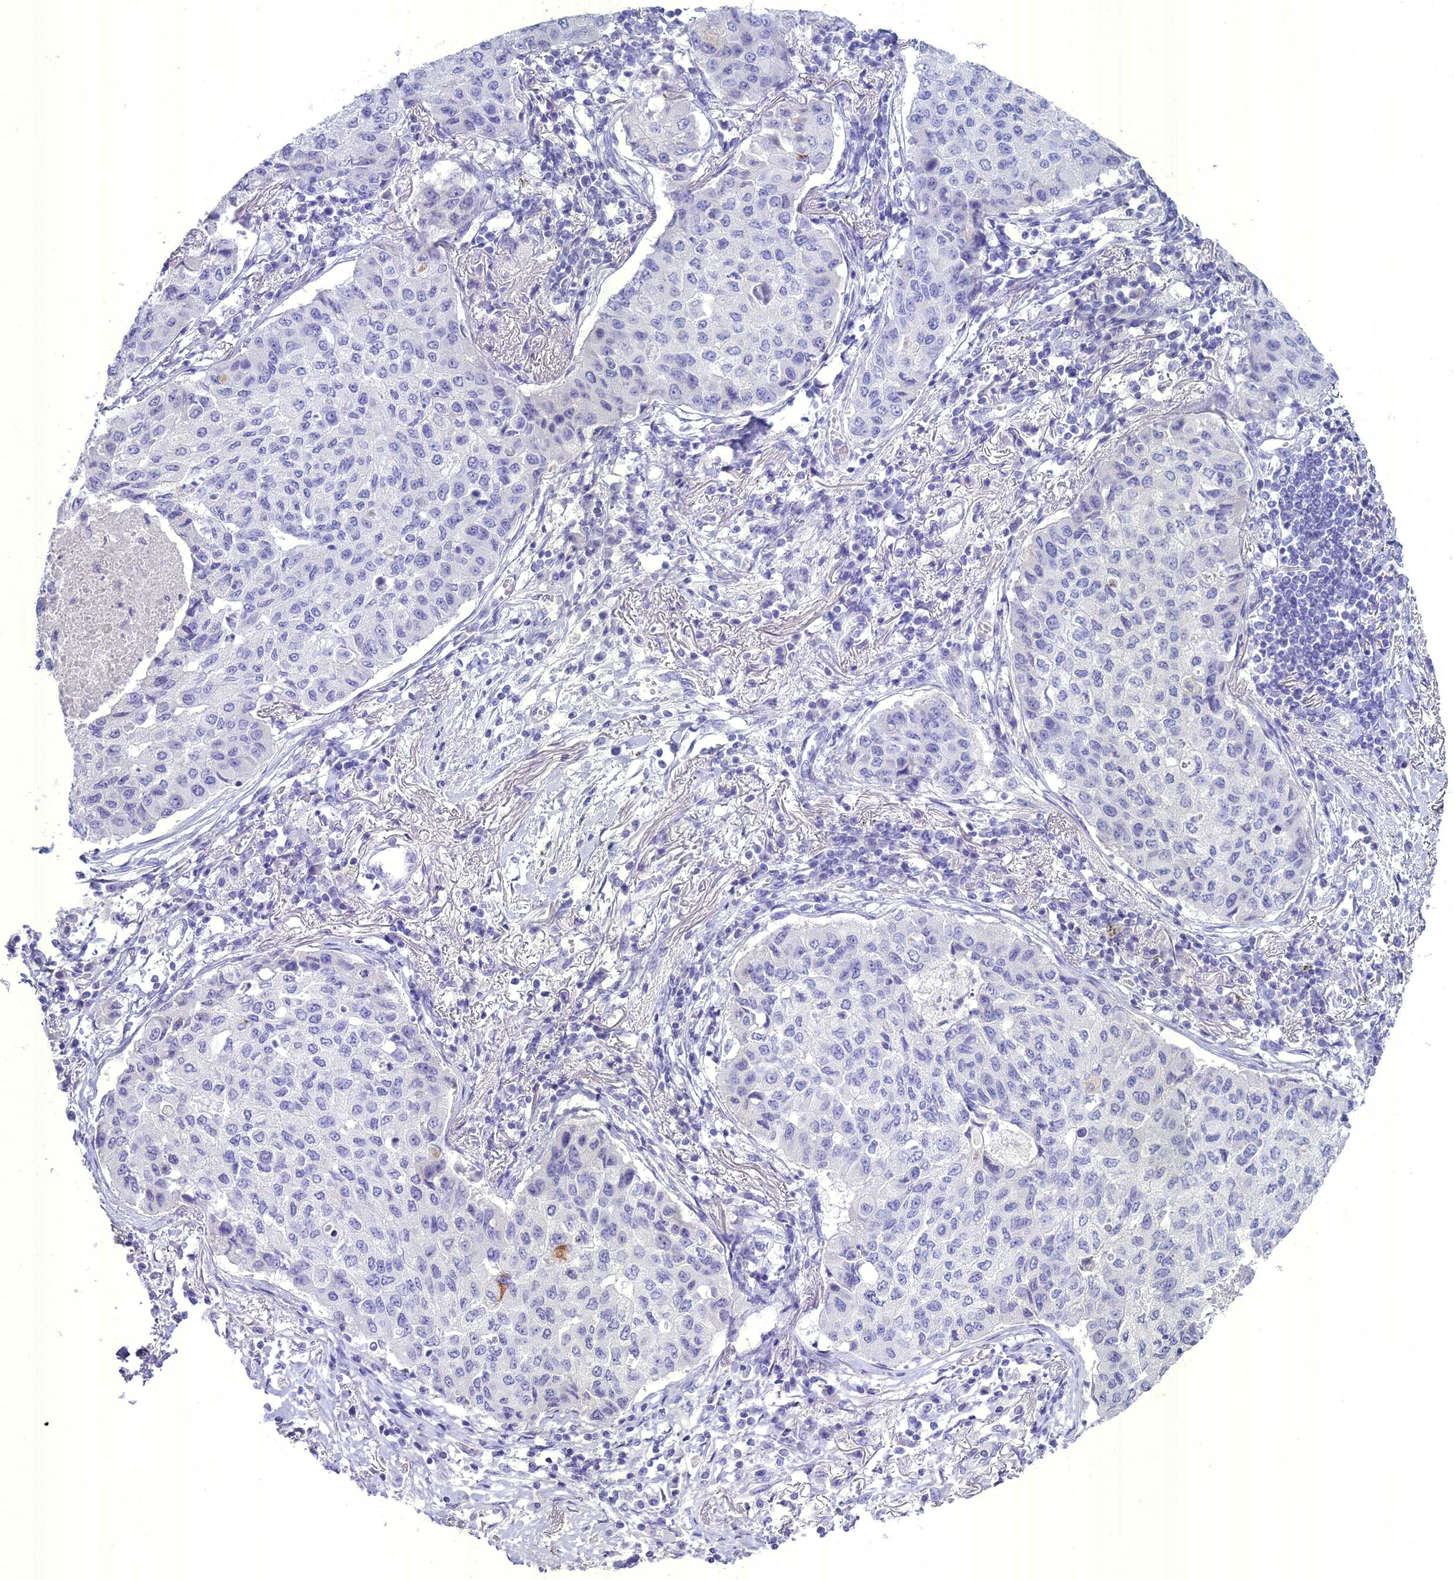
{"staining": {"intensity": "negative", "quantity": "none", "location": "none"}, "tissue": "lung cancer", "cell_type": "Tumor cells", "image_type": "cancer", "snomed": [{"axis": "morphology", "description": "Squamous cell carcinoma, NOS"}, {"axis": "topography", "description": "Lung"}], "caption": "IHC of human lung cancer (squamous cell carcinoma) exhibits no positivity in tumor cells.", "gene": "UNC80", "patient": {"sex": "male", "age": 74}}